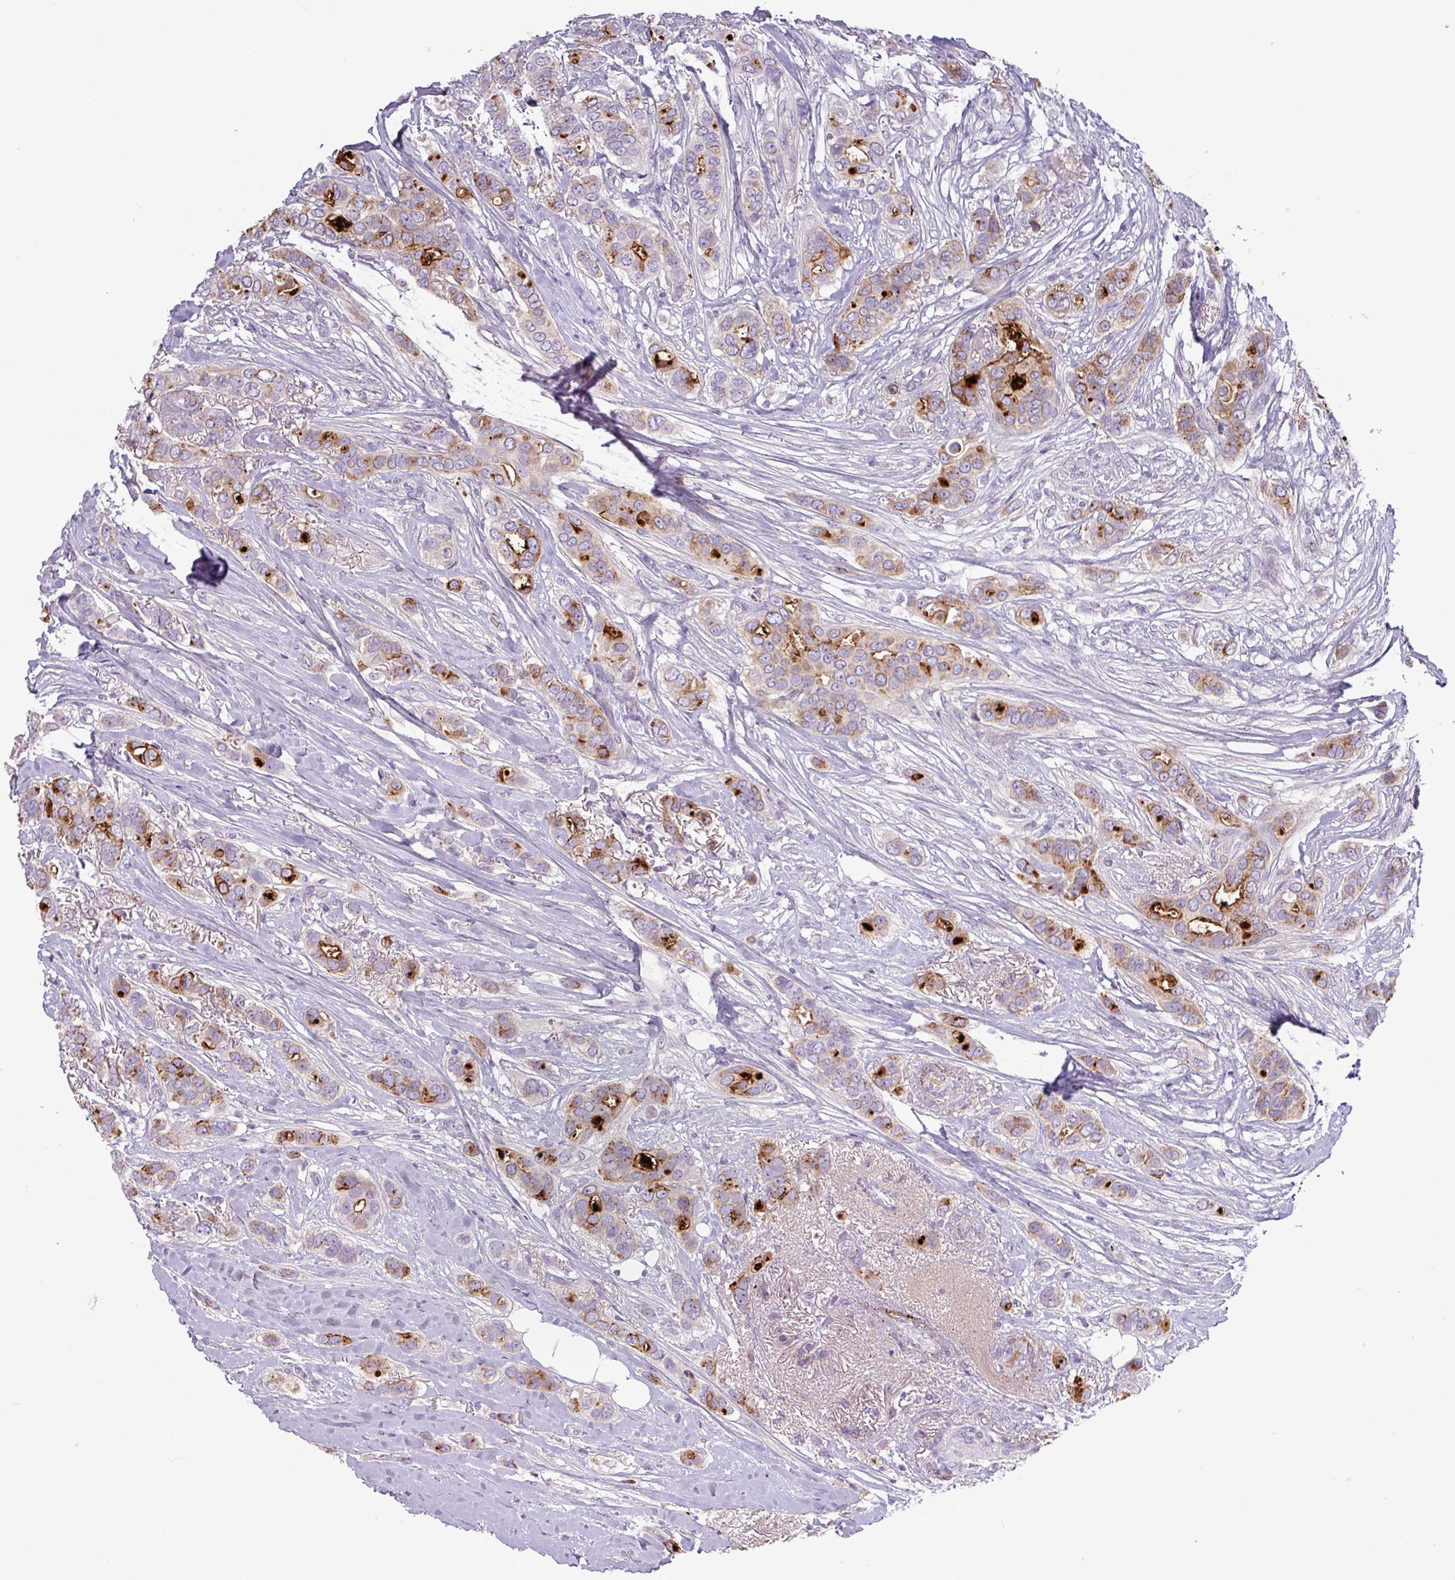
{"staining": {"intensity": "moderate", "quantity": "25%-75%", "location": "cytoplasmic/membranous"}, "tissue": "breast cancer", "cell_type": "Tumor cells", "image_type": "cancer", "snomed": [{"axis": "morphology", "description": "Lobular carcinoma"}, {"axis": "topography", "description": "Breast"}], "caption": "Immunohistochemistry staining of breast cancer, which shows medium levels of moderate cytoplasmic/membranous expression in approximately 25%-75% of tumor cells indicating moderate cytoplasmic/membranous protein staining. The staining was performed using DAB (brown) for protein detection and nuclei were counterstained in hematoxylin (blue).", "gene": "C4B", "patient": {"sex": "female", "age": 51}}